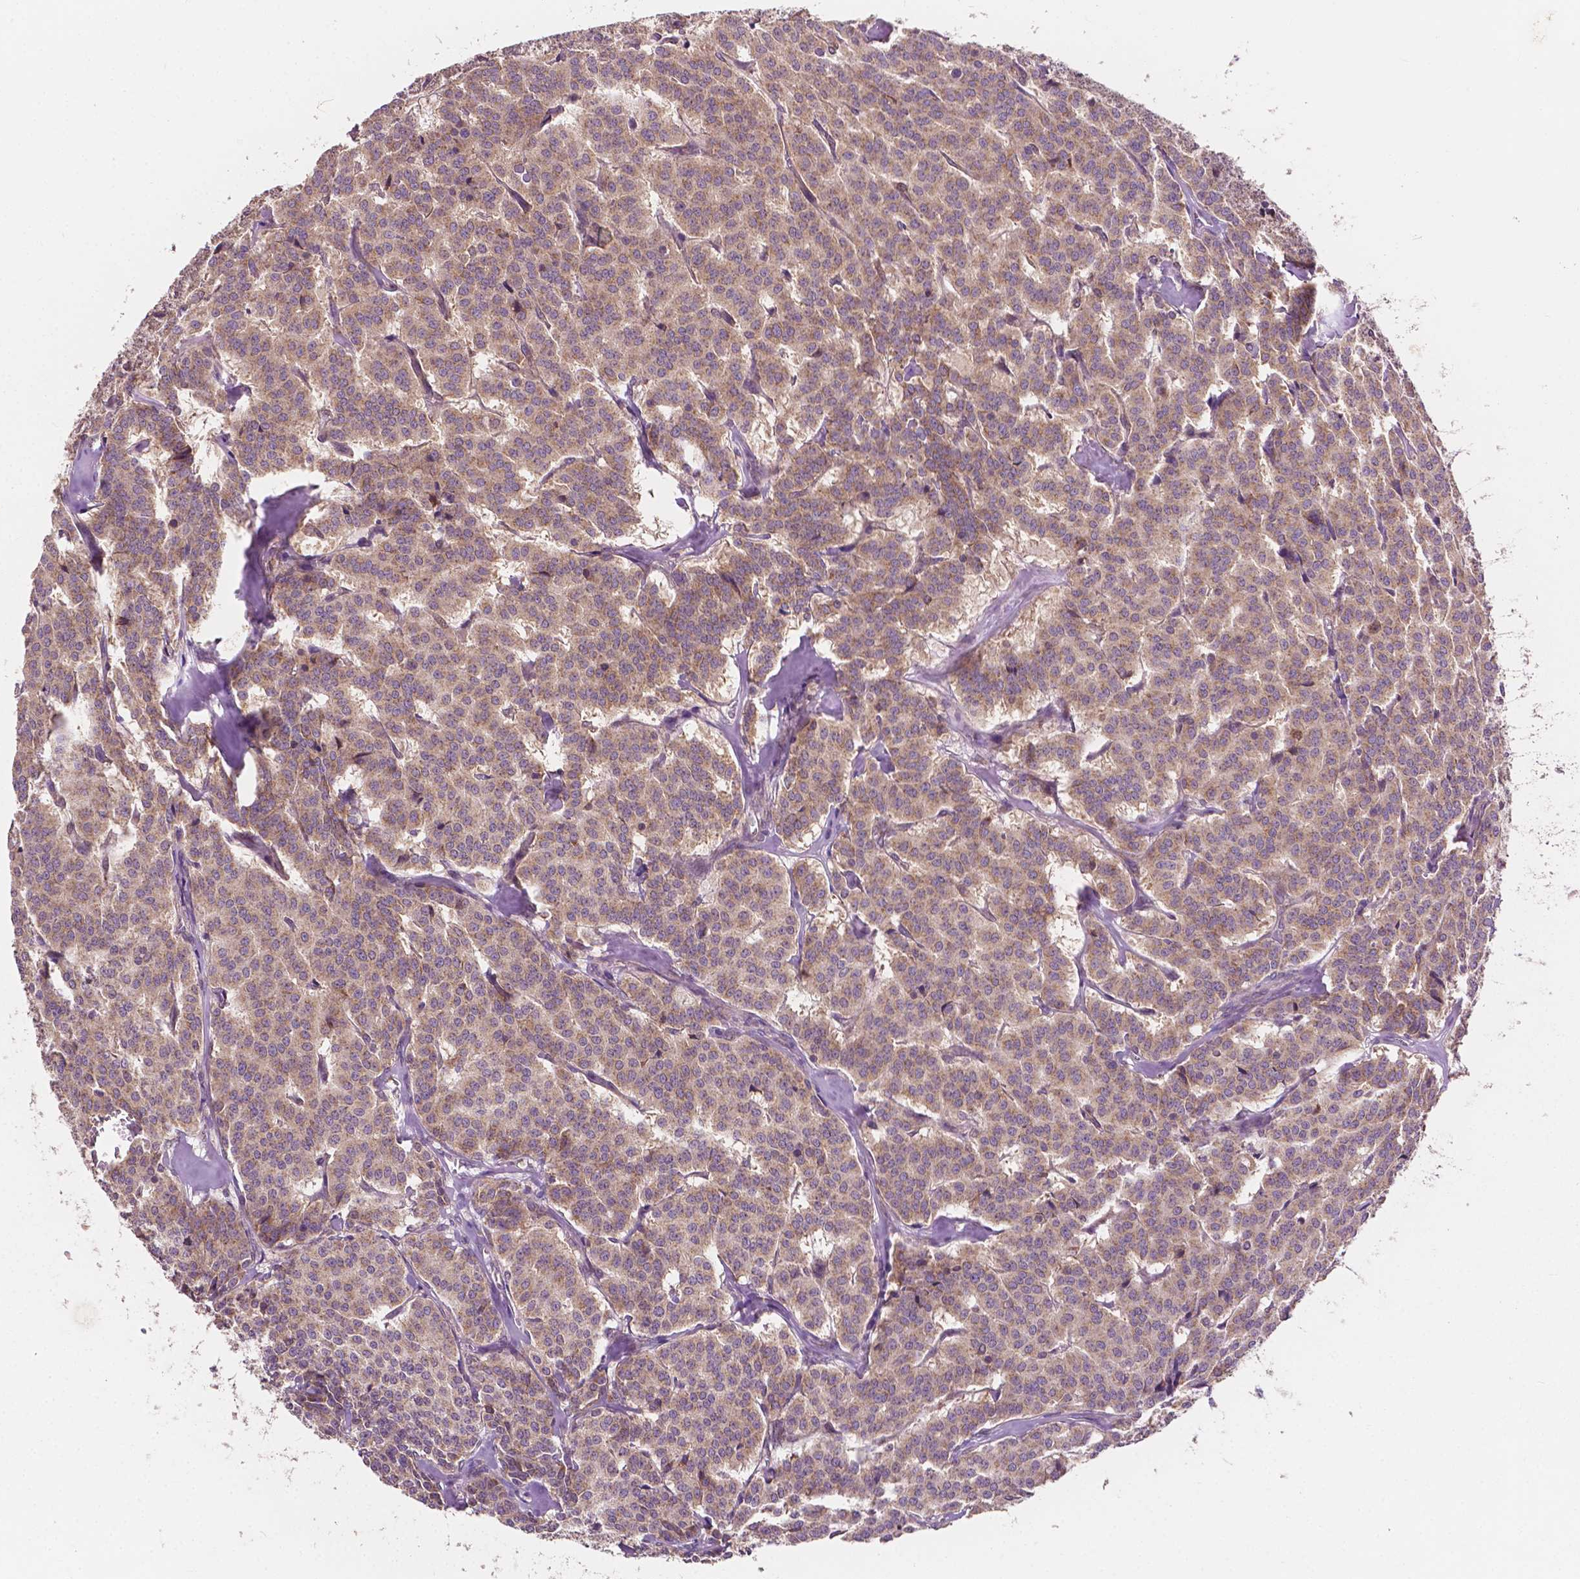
{"staining": {"intensity": "weak", "quantity": ">75%", "location": "cytoplasmic/membranous"}, "tissue": "carcinoid", "cell_type": "Tumor cells", "image_type": "cancer", "snomed": [{"axis": "morphology", "description": "Normal tissue, NOS"}, {"axis": "morphology", "description": "Carcinoid, malignant, NOS"}, {"axis": "topography", "description": "Lung"}], "caption": "The immunohistochemical stain shows weak cytoplasmic/membranous positivity in tumor cells of carcinoid tissue.", "gene": "EBAG9", "patient": {"sex": "female", "age": 46}}